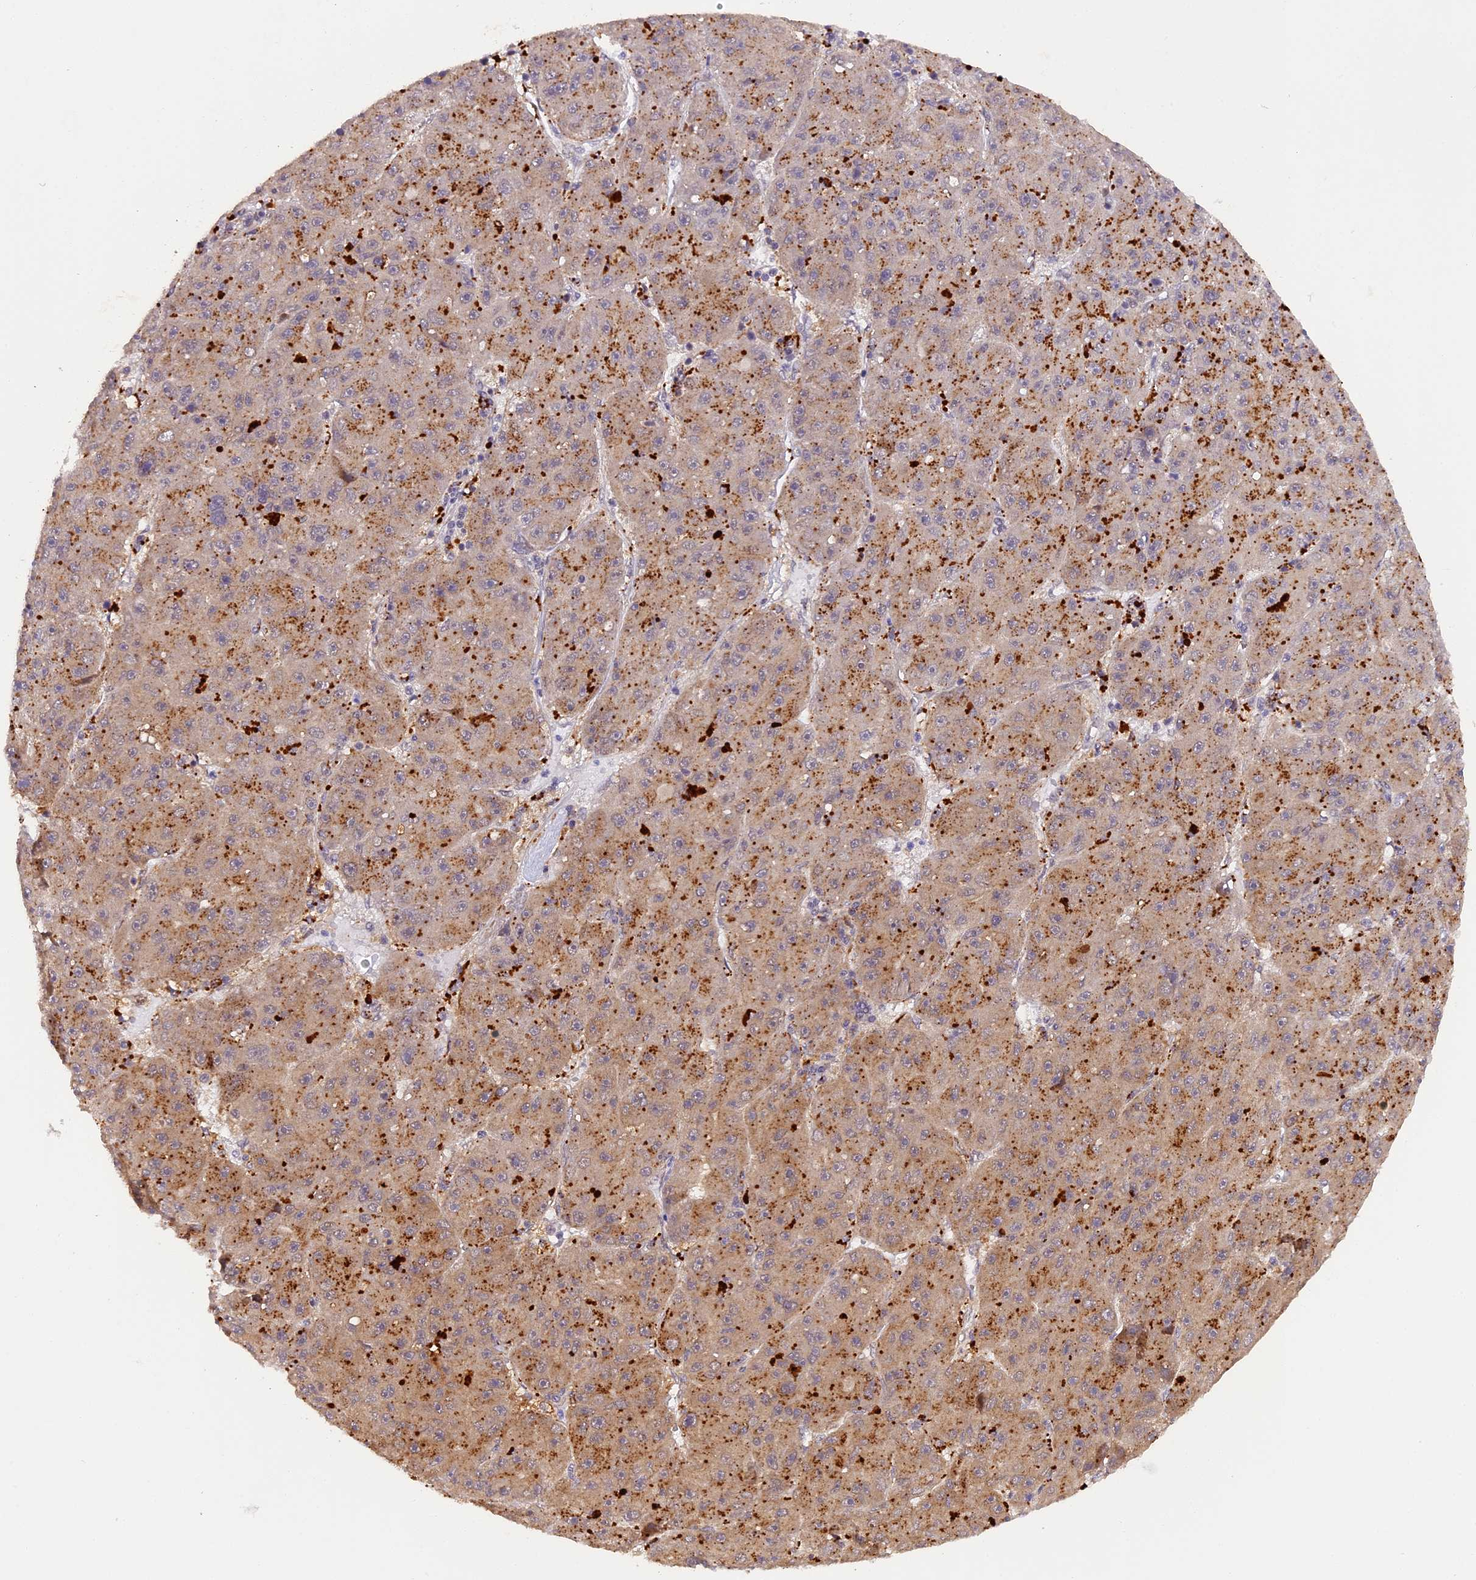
{"staining": {"intensity": "moderate", "quantity": ">75%", "location": "cytoplasmic/membranous"}, "tissue": "liver cancer", "cell_type": "Tumor cells", "image_type": "cancer", "snomed": [{"axis": "morphology", "description": "Carcinoma, Hepatocellular, NOS"}, {"axis": "topography", "description": "Liver"}], "caption": "A micrograph showing moderate cytoplasmic/membranous positivity in about >75% of tumor cells in hepatocellular carcinoma (liver), as visualized by brown immunohistochemical staining.", "gene": "SAMD4A", "patient": {"sex": "male", "age": 67}}